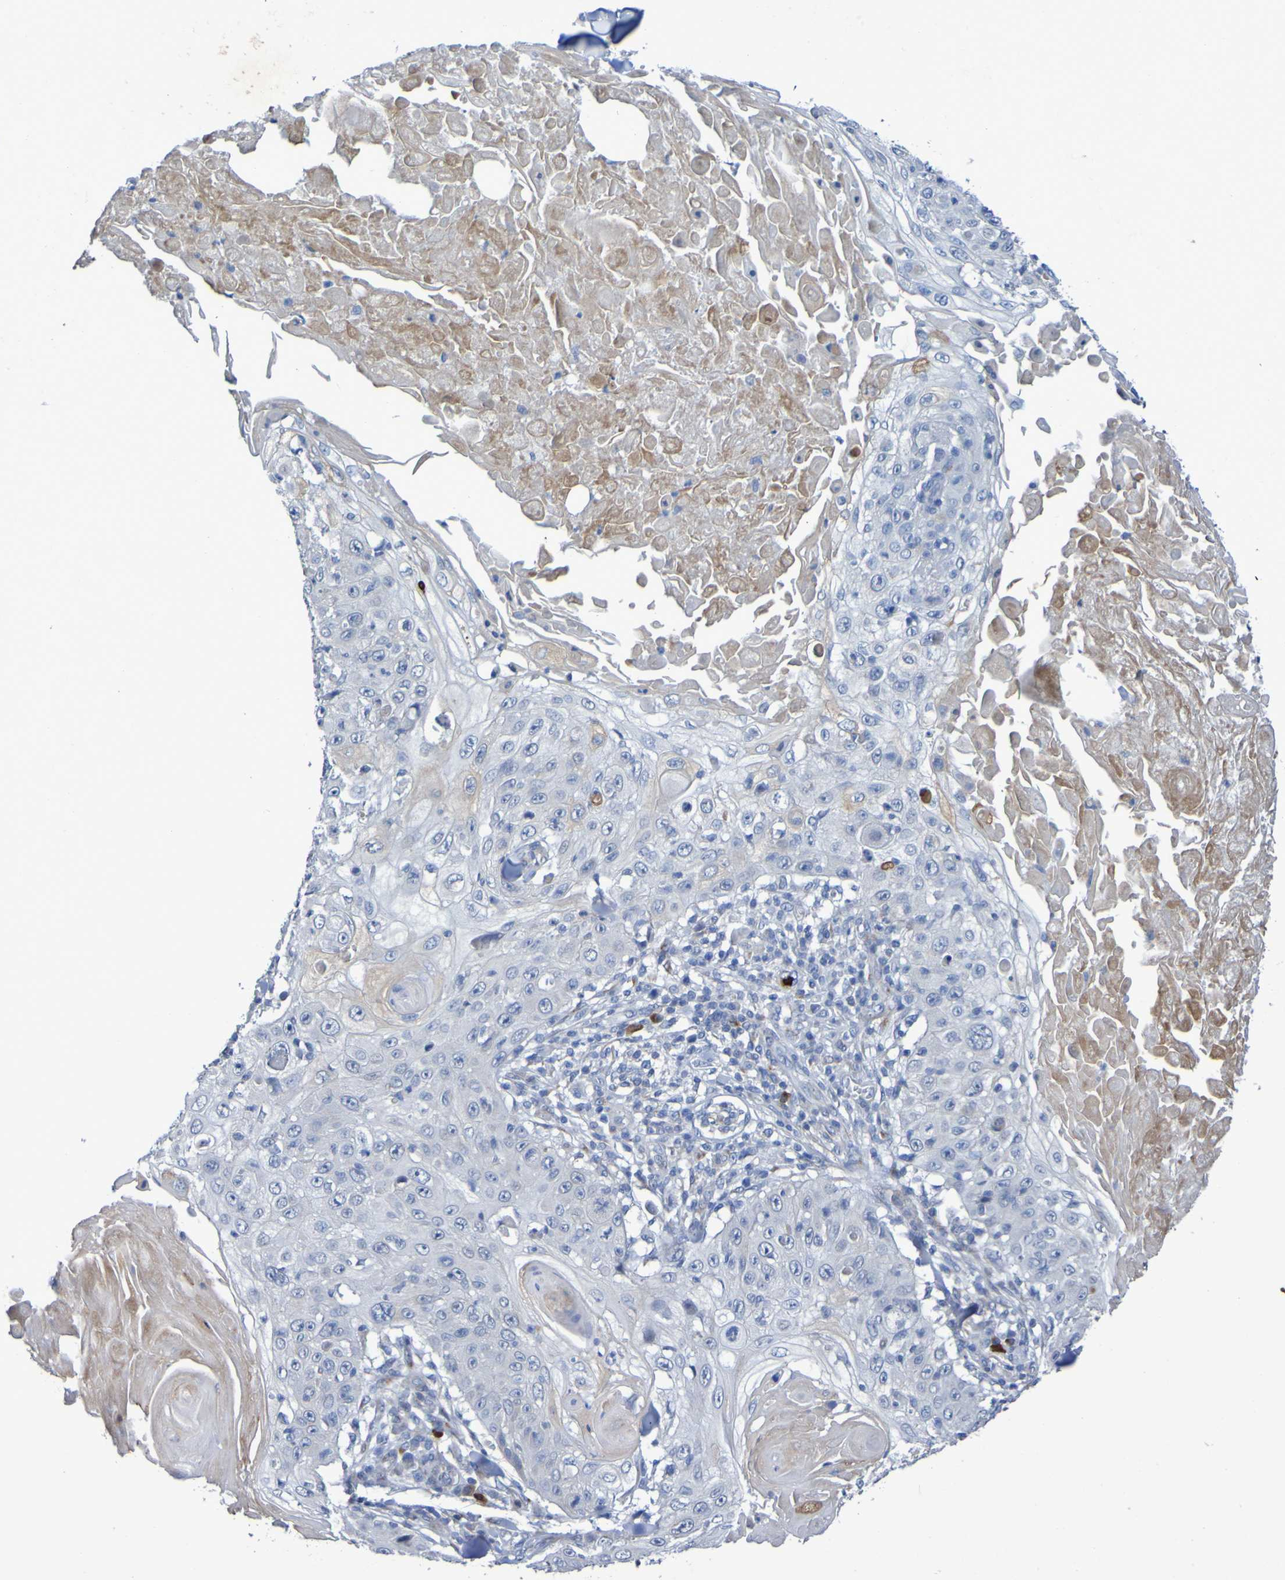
{"staining": {"intensity": "weak", "quantity": "<25%", "location": "cytoplasmic/membranous"}, "tissue": "skin cancer", "cell_type": "Tumor cells", "image_type": "cancer", "snomed": [{"axis": "morphology", "description": "Squamous cell carcinoma, NOS"}, {"axis": "topography", "description": "Skin"}], "caption": "Protein analysis of skin cancer exhibits no significant expression in tumor cells. (Immunohistochemistry (ihc), brightfield microscopy, high magnification).", "gene": "C11orf24", "patient": {"sex": "male", "age": 86}}